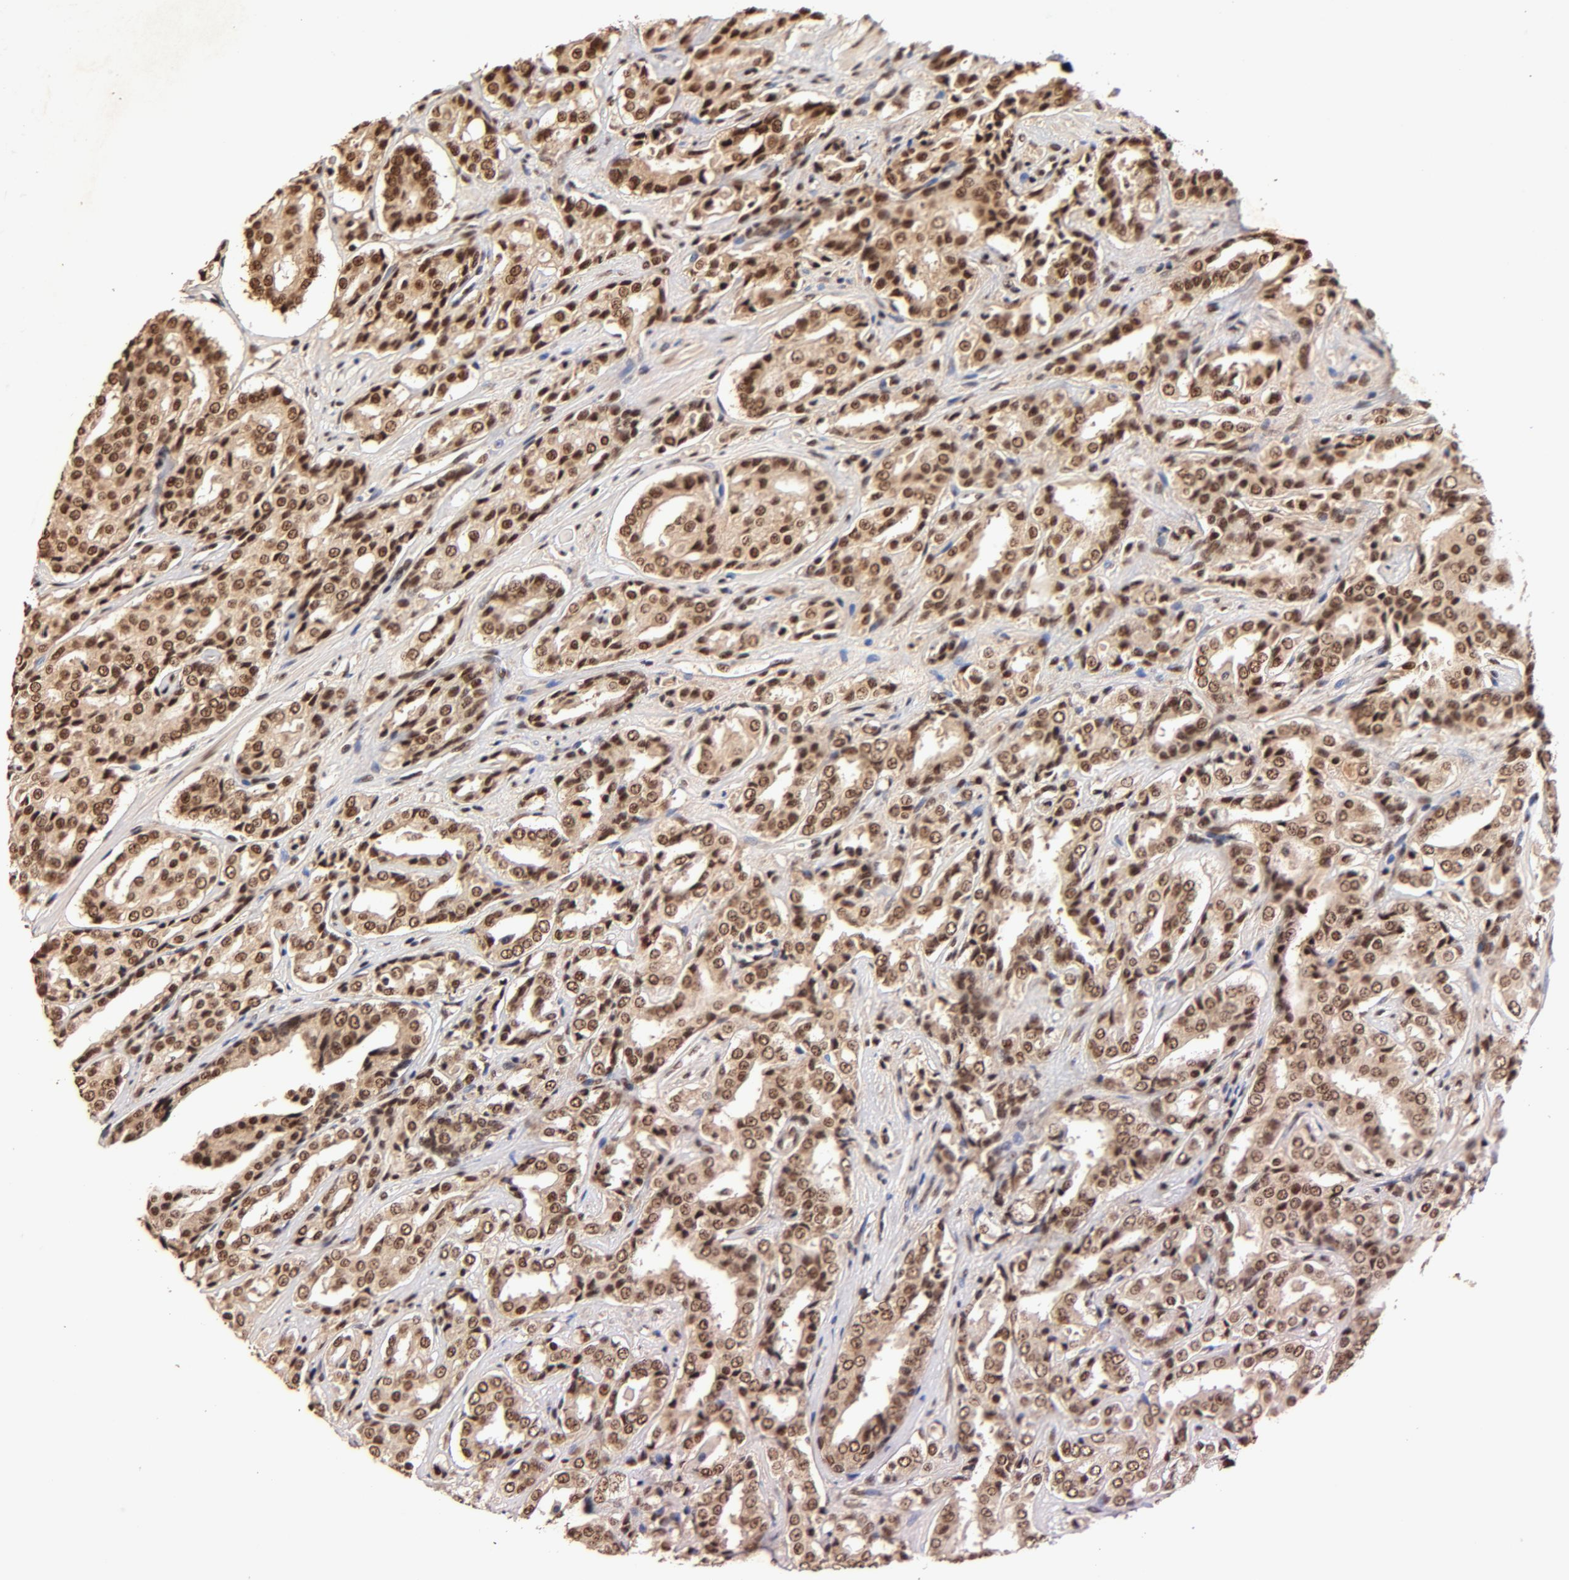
{"staining": {"intensity": "strong", "quantity": ">75%", "location": "nuclear"}, "tissue": "prostate cancer", "cell_type": "Tumor cells", "image_type": "cancer", "snomed": [{"axis": "morphology", "description": "Adenocarcinoma, Medium grade"}, {"axis": "topography", "description": "Prostate"}], "caption": "Prostate cancer tissue displays strong nuclear positivity in about >75% of tumor cells (Stains: DAB (3,3'-diaminobenzidine) in brown, nuclei in blue, Microscopy: brightfield microscopy at high magnification).", "gene": "MED12", "patient": {"sex": "male", "age": 60}}